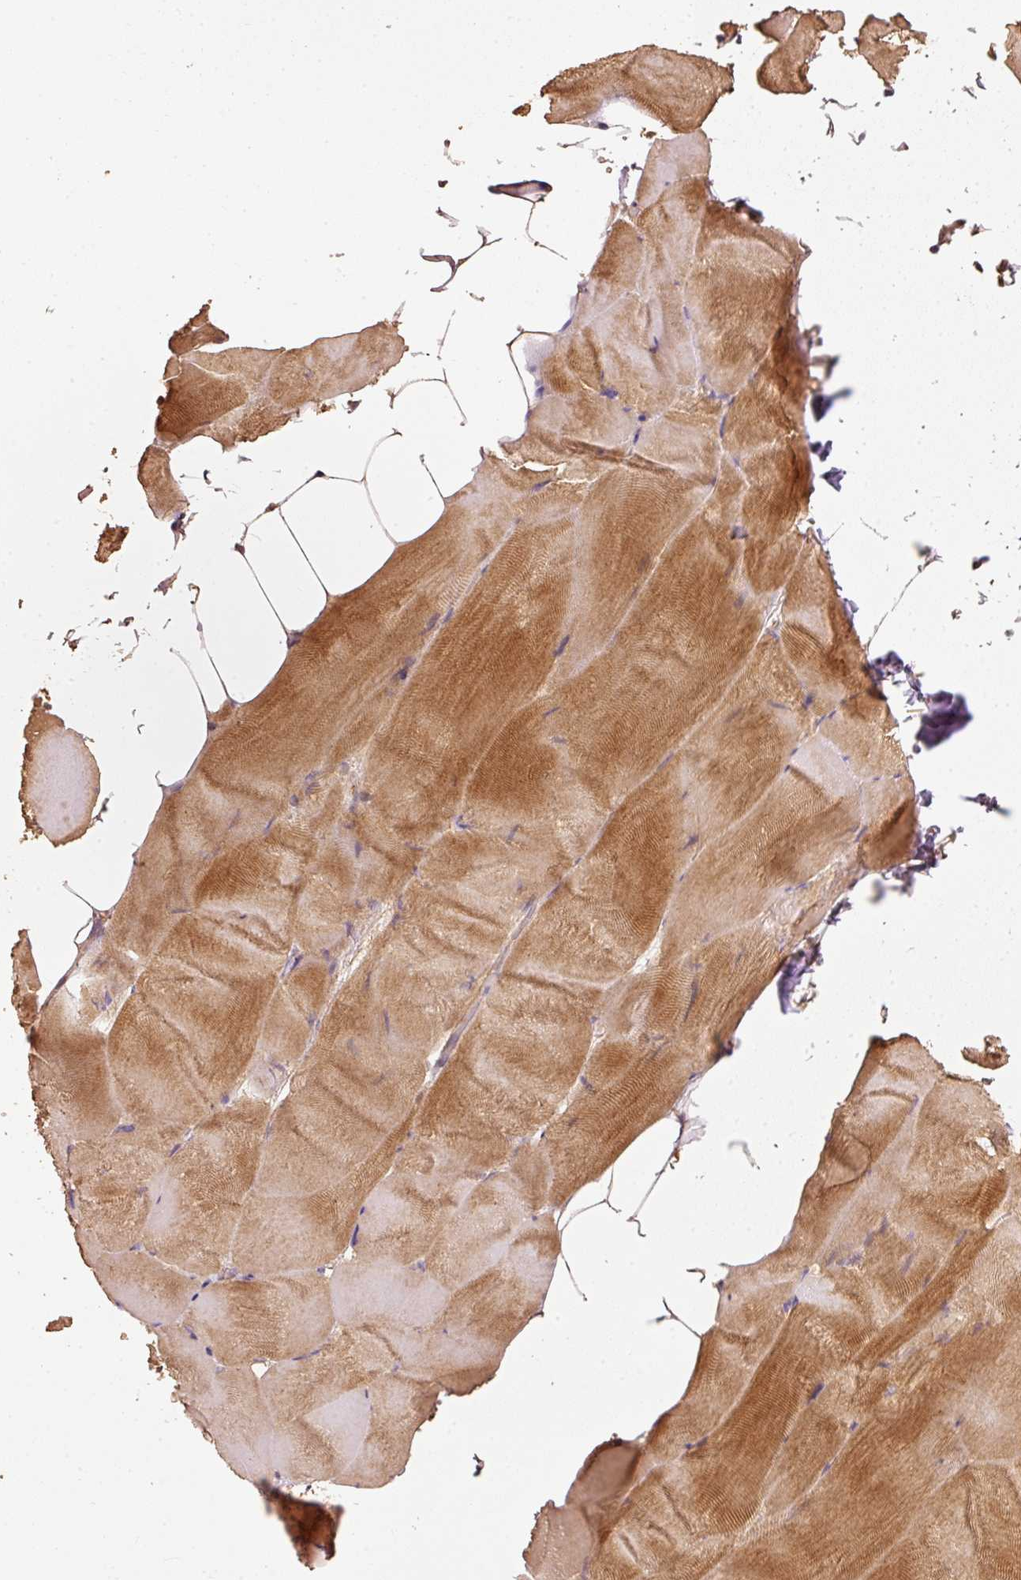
{"staining": {"intensity": "moderate", "quantity": ">75%", "location": "cytoplasmic/membranous"}, "tissue": "skeletal muscle", "cell_type": "Myocytes", "image_type": "normal", "snomed": [{"axis": "morphology", "description": "Normal tissue, NOS"}, {"axis": "topography", "description": "Skeletal muscle"}], "caption": "Myocytes reveal medium levels of moderate cytoplasmic/membranous positivity in approximately >75% of cells in normal human skeletal muscle. Using DAB (3,3'-diaminobenzidine) (brown) and hematoxylin (blue) stains, captured at high magnification using brightfield microscopy.", "gene": "MTHFD1L", "patient": {"sex": "female", "age": 64}}